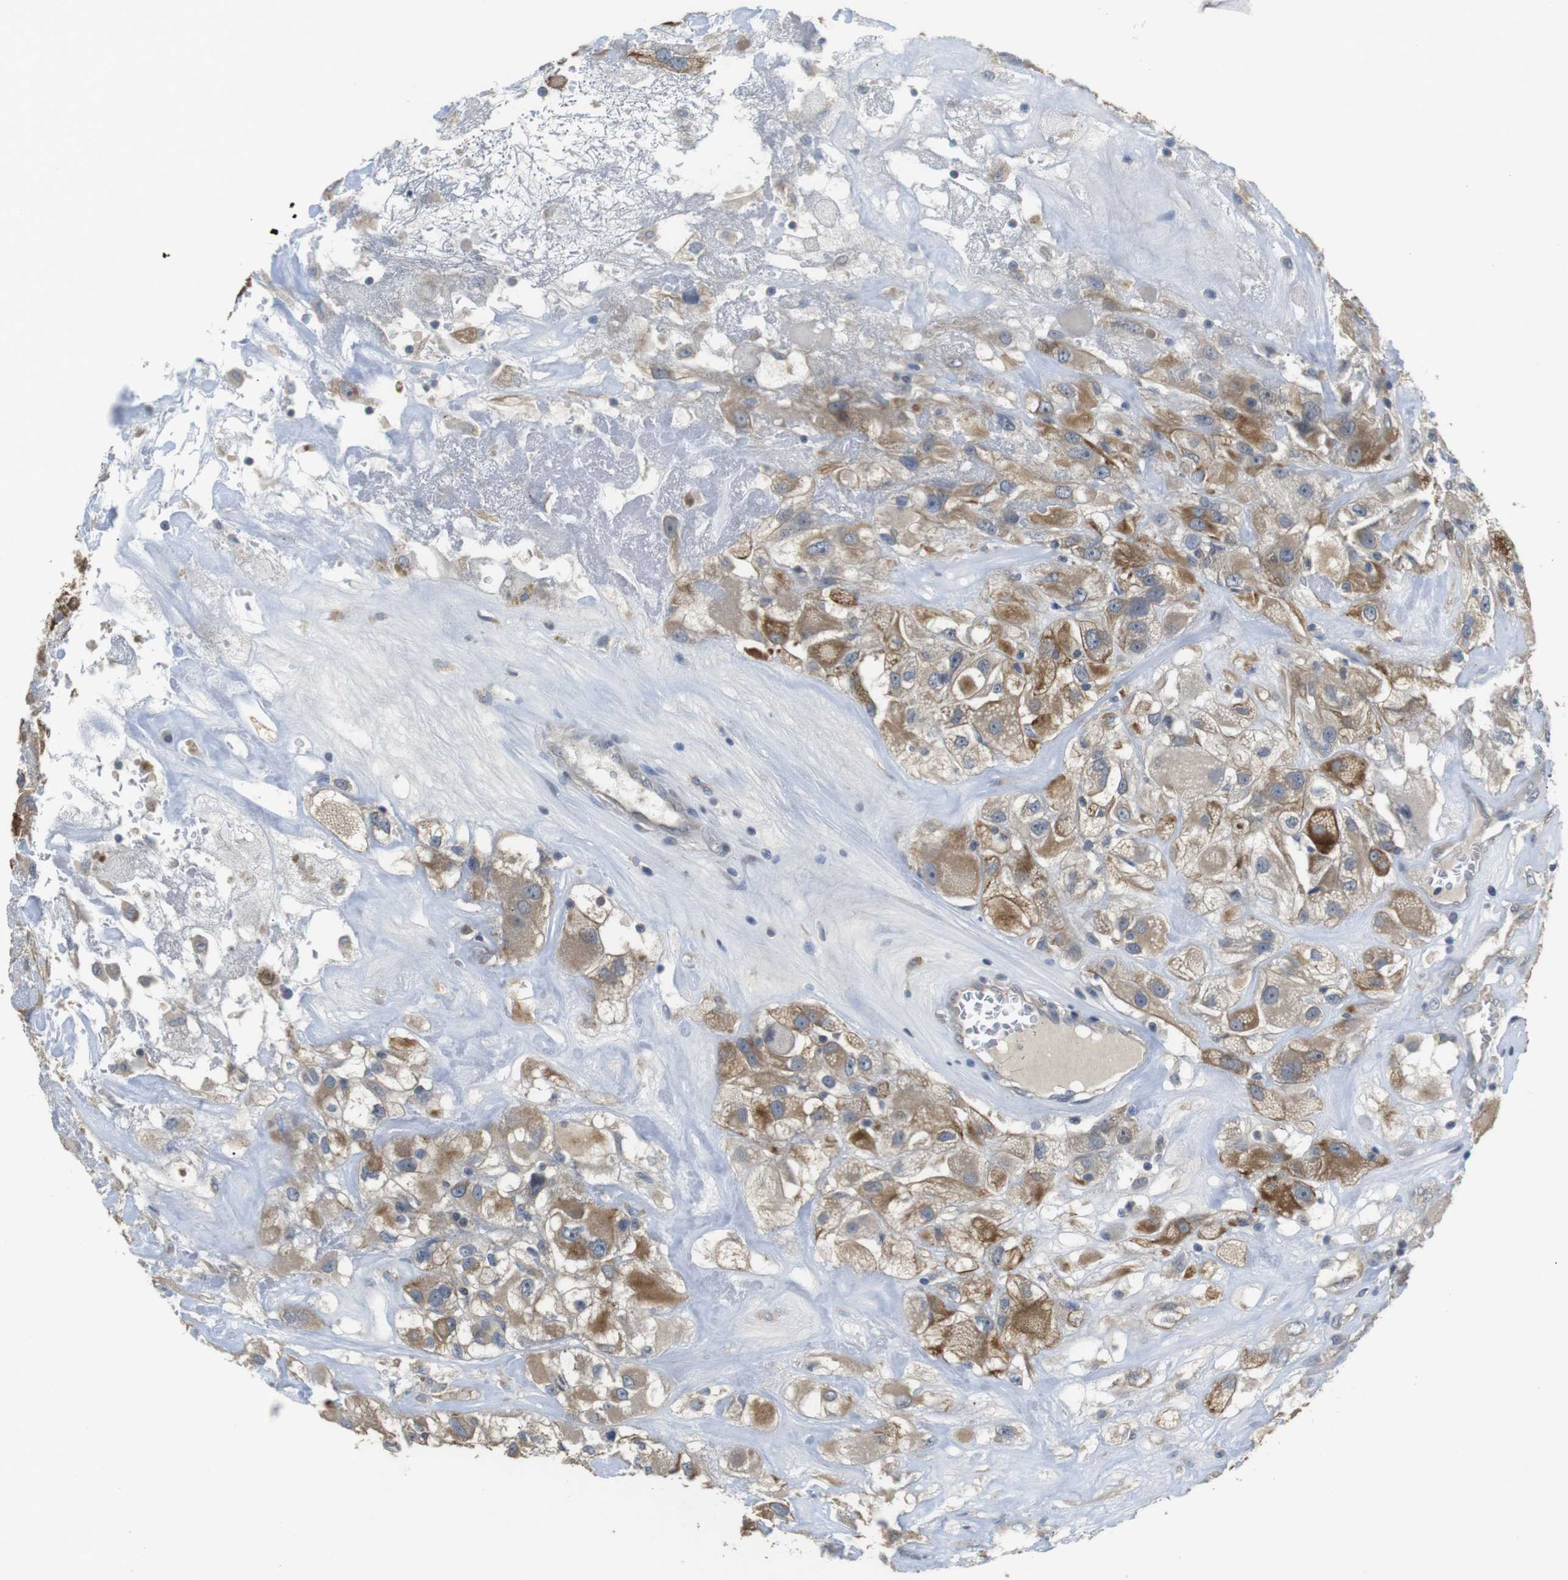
{"staining": {"intensity": "moderate", "quantity": ">75%", "location": "cytoplasmic/membranous"}, "tissue": "renal cancer", "cell_type": "Tumor cells", "image_type": "cancer", "snomed": [{"axis": "morphology", "description": "Adenocarcinoma, NOS"}, {"axis": "topography", "description": "Kidney"}], "caption": "Immunohistochemical staining of human renal cancer exhibits medium levels of moderate cytoplasmic/membranous expression in approximately >75% of tumor cells. The protein is shown in brown color, while the nuclei are stained blue.", "gene": "ADGRL3", "patient": {"sex": "female", "age": 52}}